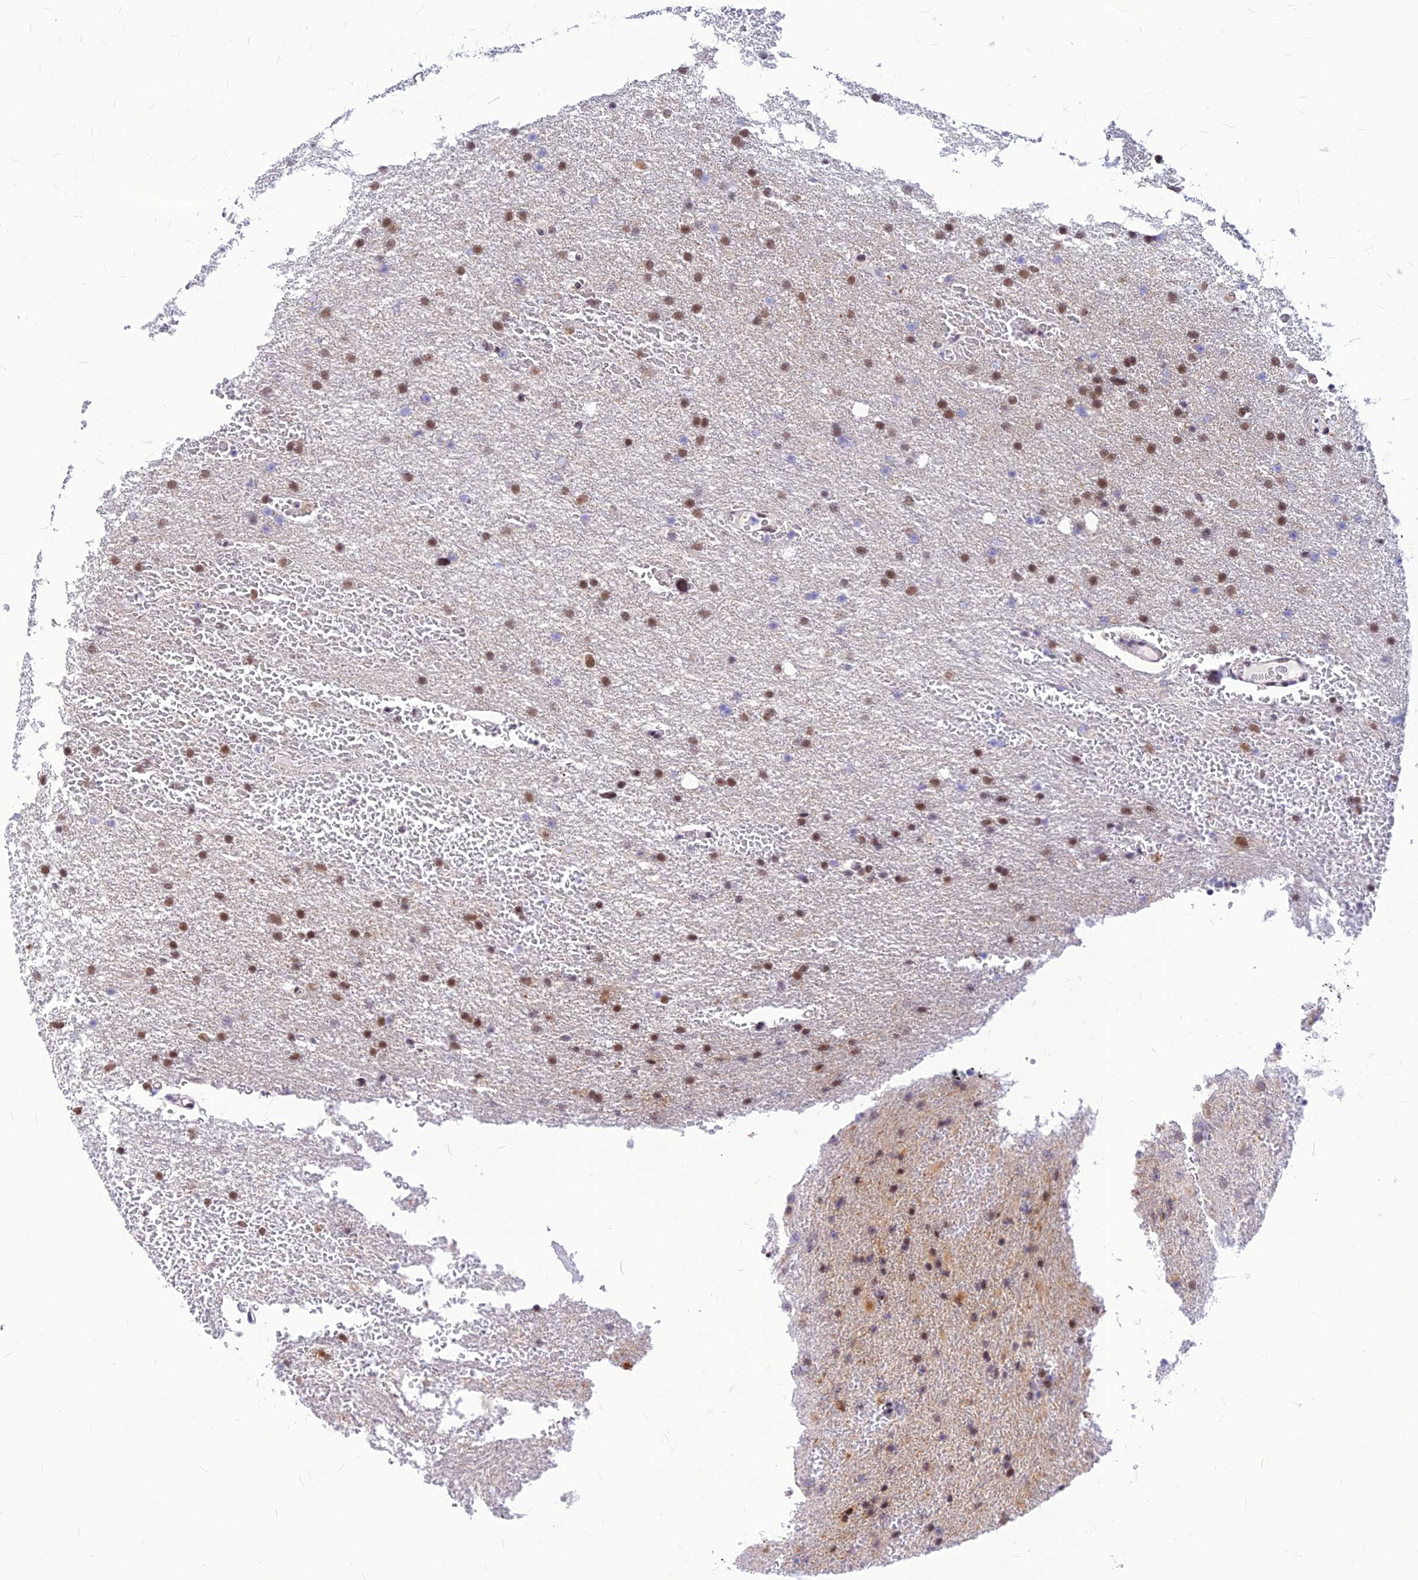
{"staining": {"intensity": "moderate", "quantity": "25%-75%", "location": "nuclear"}, "tissue": "glioma", "cell_type": "Tumor cells", "image_type": "cancer", "snomed": [{"axis": "morphology", "description": "Glioma, malignant, High grade"}, {"axis": "topography", "description": "Cerebral cortex"}], "caption": "A photomicrograph of human malignant glioma (high-grade) stained for a protein displays moderate nuclear brown staining in tumor cells.", "gene": "KCTD13", "patient": {"sex": "female", "age": 36}}